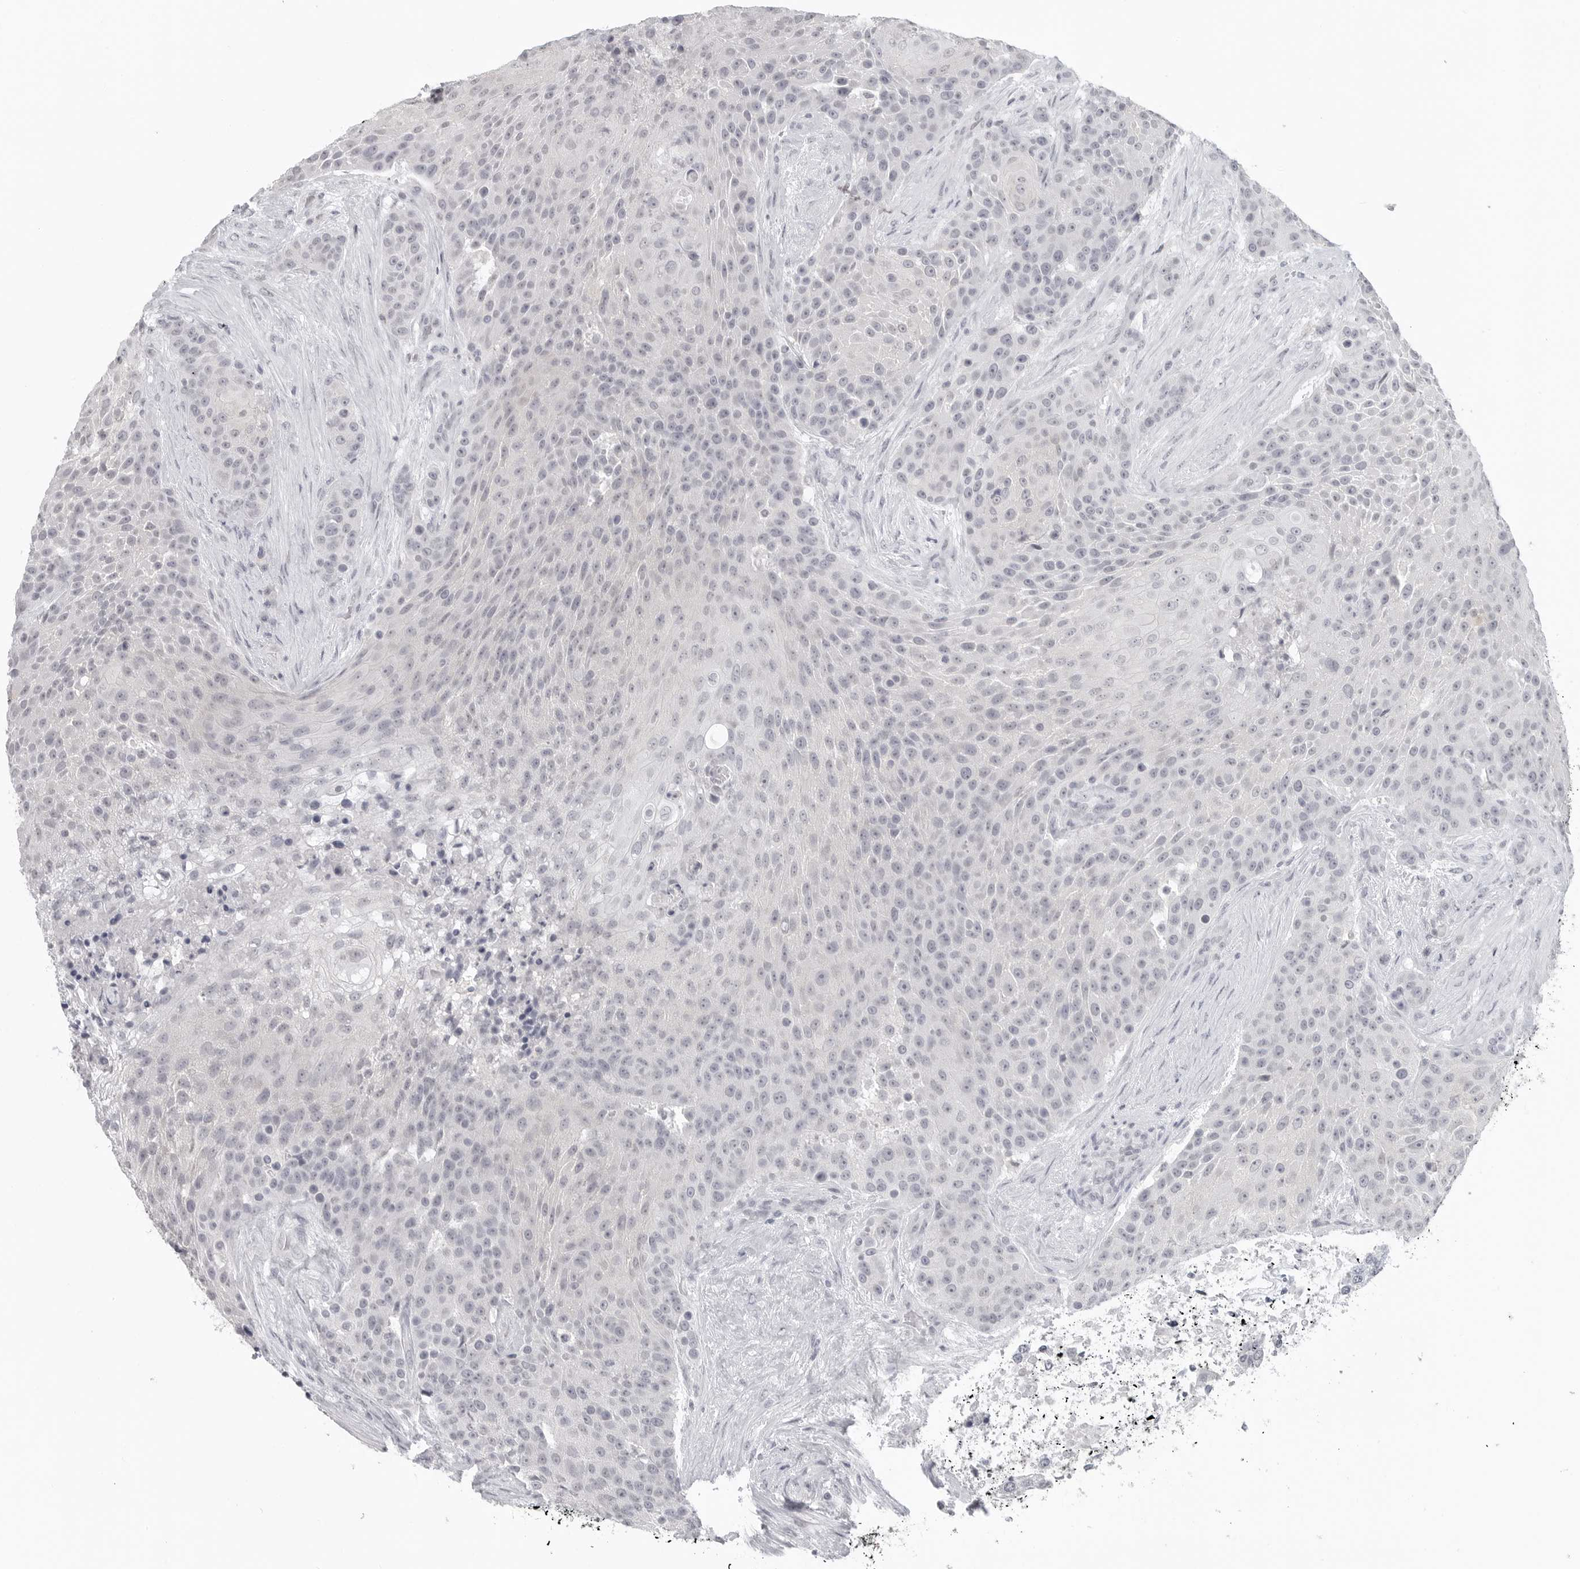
{"staining": {"intensity": "negative", "quantity": "none", "location": "none"}, "tissue": "urothelial cancer", "cell_type": "Tumor cells", "image_type": "cancer", "snomed": [{"axis": "morphology", "description": "Urothelial carcinoma, High grade"}, {"axis": "topography", "description": "Urinary bladder"}], "caption": "Urothelial carcinoma (high-grade) was stained to show a protein in brown. There is no significant expression in tumor cells.", "gene": "BPIFA1", "patient": {"sex": "female", "age": 63}}